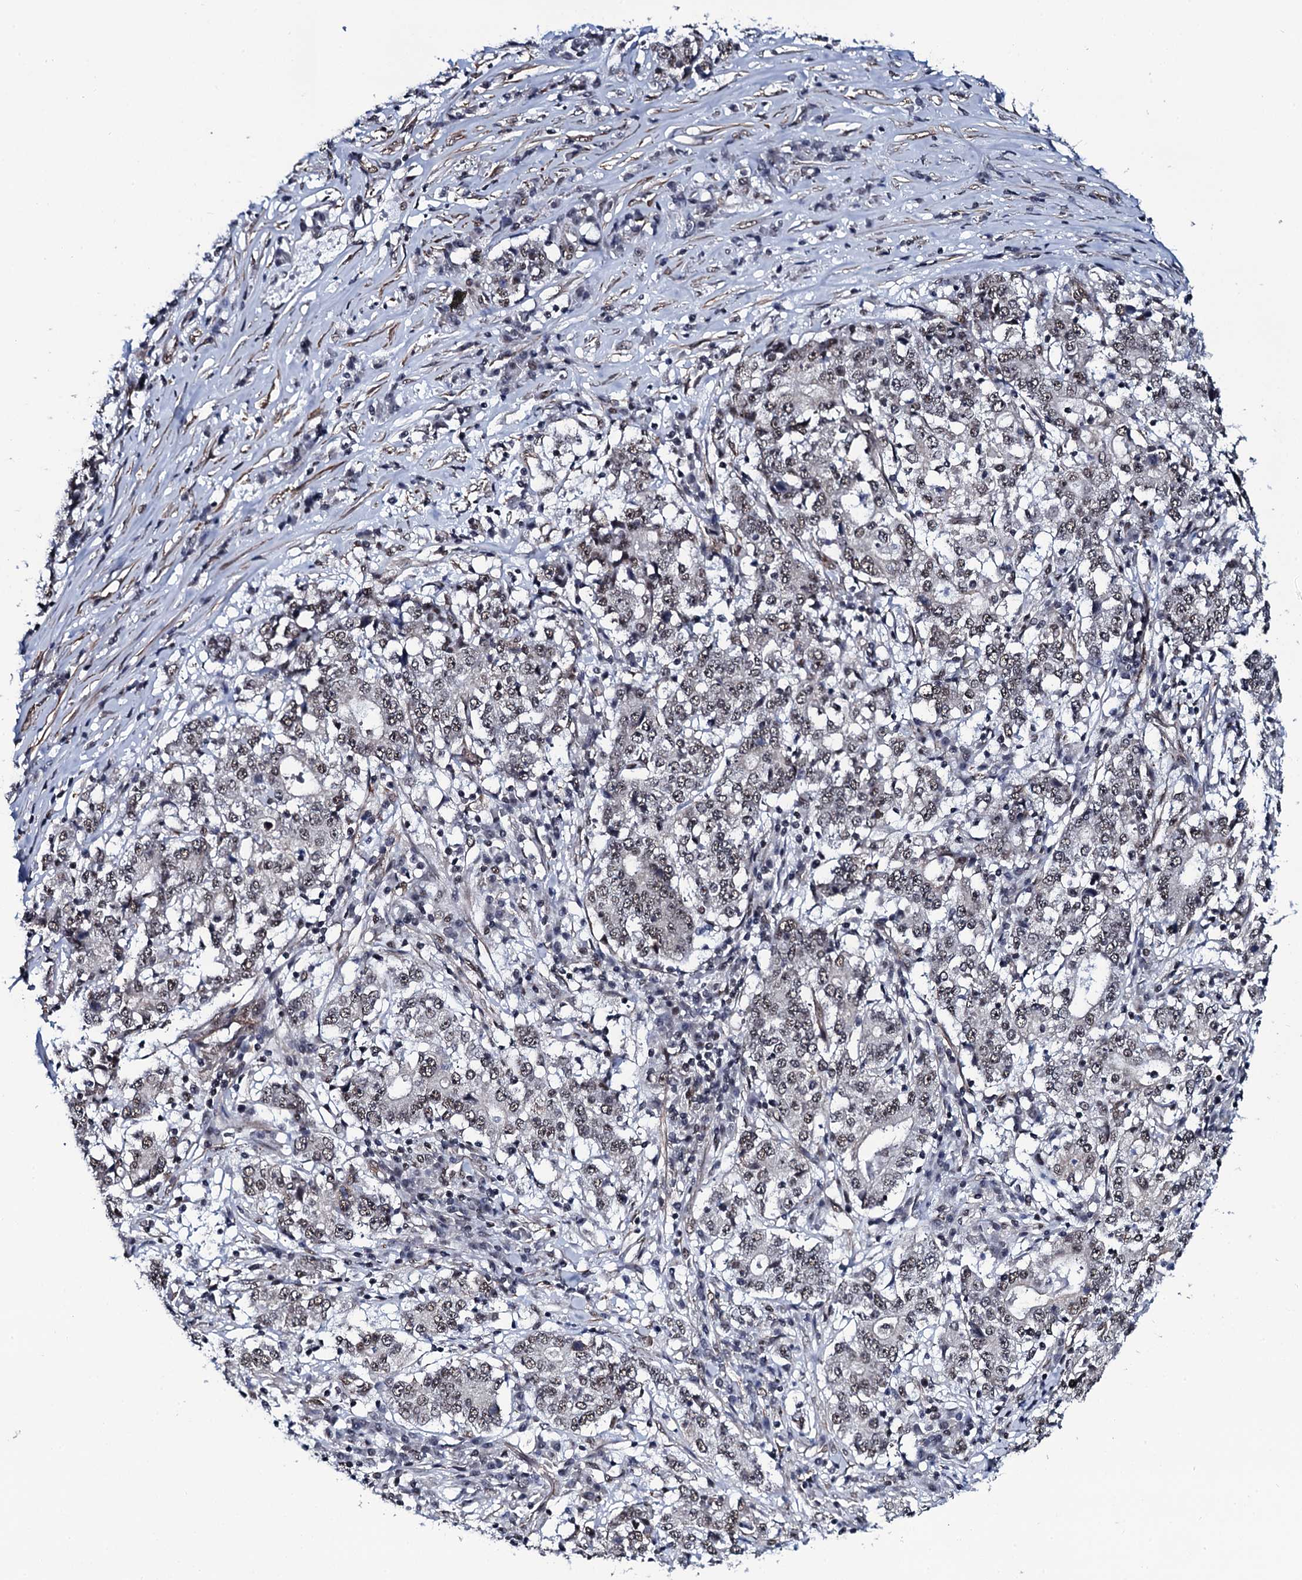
{"staining": {"intensity": "weak", "quantity": "25%-75%", "location": "nuclear"}, "tissue": "stomach cancer", "cell_type": "Tumor cells", "image_type": "cancer", "snomed": [{"axis": "morphology", "description": "Adenocarcinoma, NOS"}, {"axis": "topography", "description": "Stomach"}], "caption": "Stomach cancer (adenocarcinoma) stained with DAB IHC reveals low levels of weak nuclear expression in approximately 25%-75% of tumor cells.", "gene": "CWC15", "patient": {"sex": "male", "age": 59}}